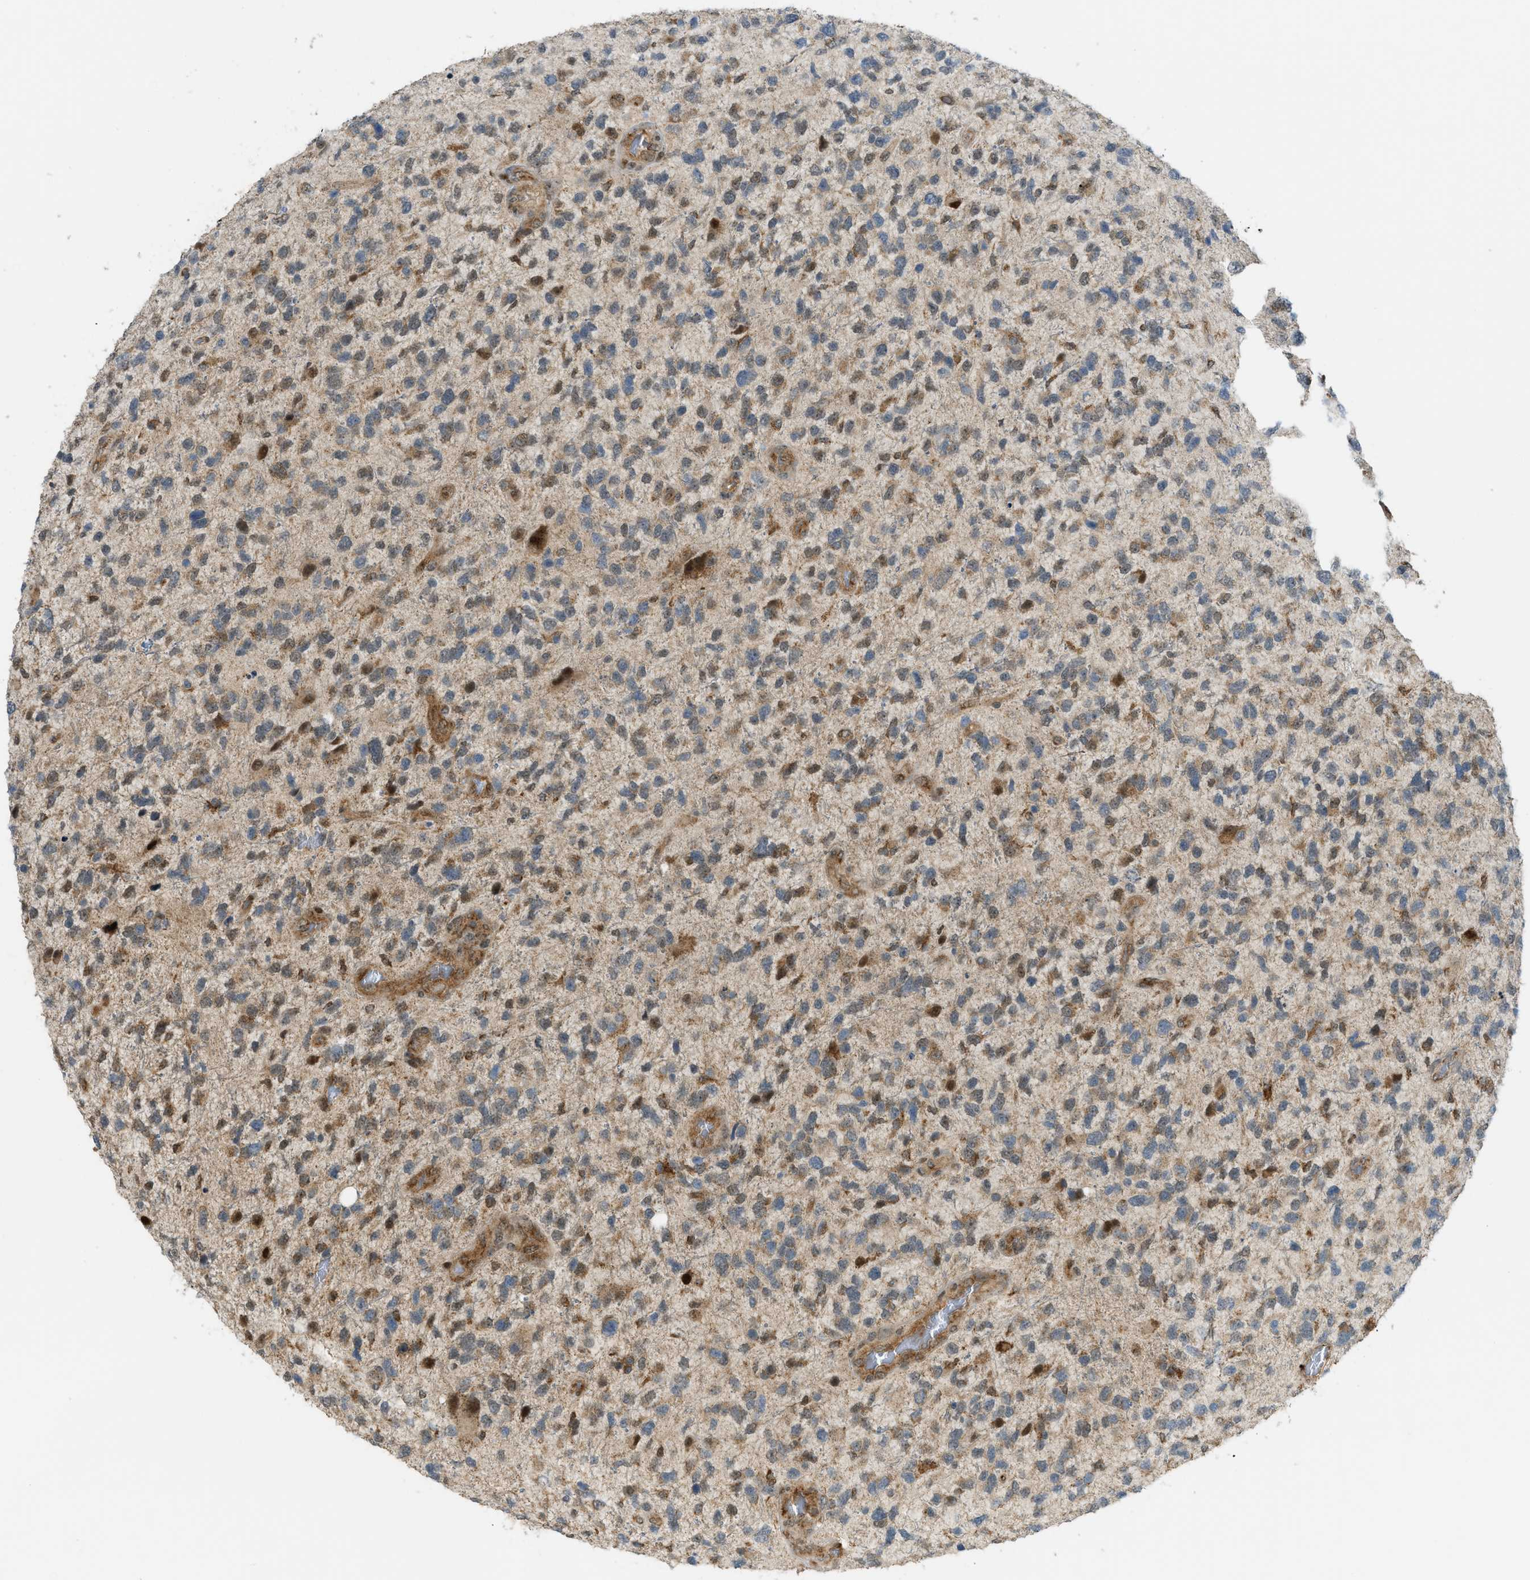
{"staining": {"intensity": "moderate", "quantity": ">75%", "location": "cytoplasmic/membranous,nuclear"}, "tissue": "glioma", "cell_type": "Tumor cells", "image_type": "cancer", "snomed": [{"axis": "morphology", "description": "Glioma, malignant, High grade"}, {"axis": "topography", "description": "Brain"}], "caption": "IHC of human glioma exhibits medium levels of moderate cytoplasmic/membranous and nuclear positivity in about >75% of tumor cells.", "gene": "CCDC186", "patient": {"sex": "female", "age": 58}}